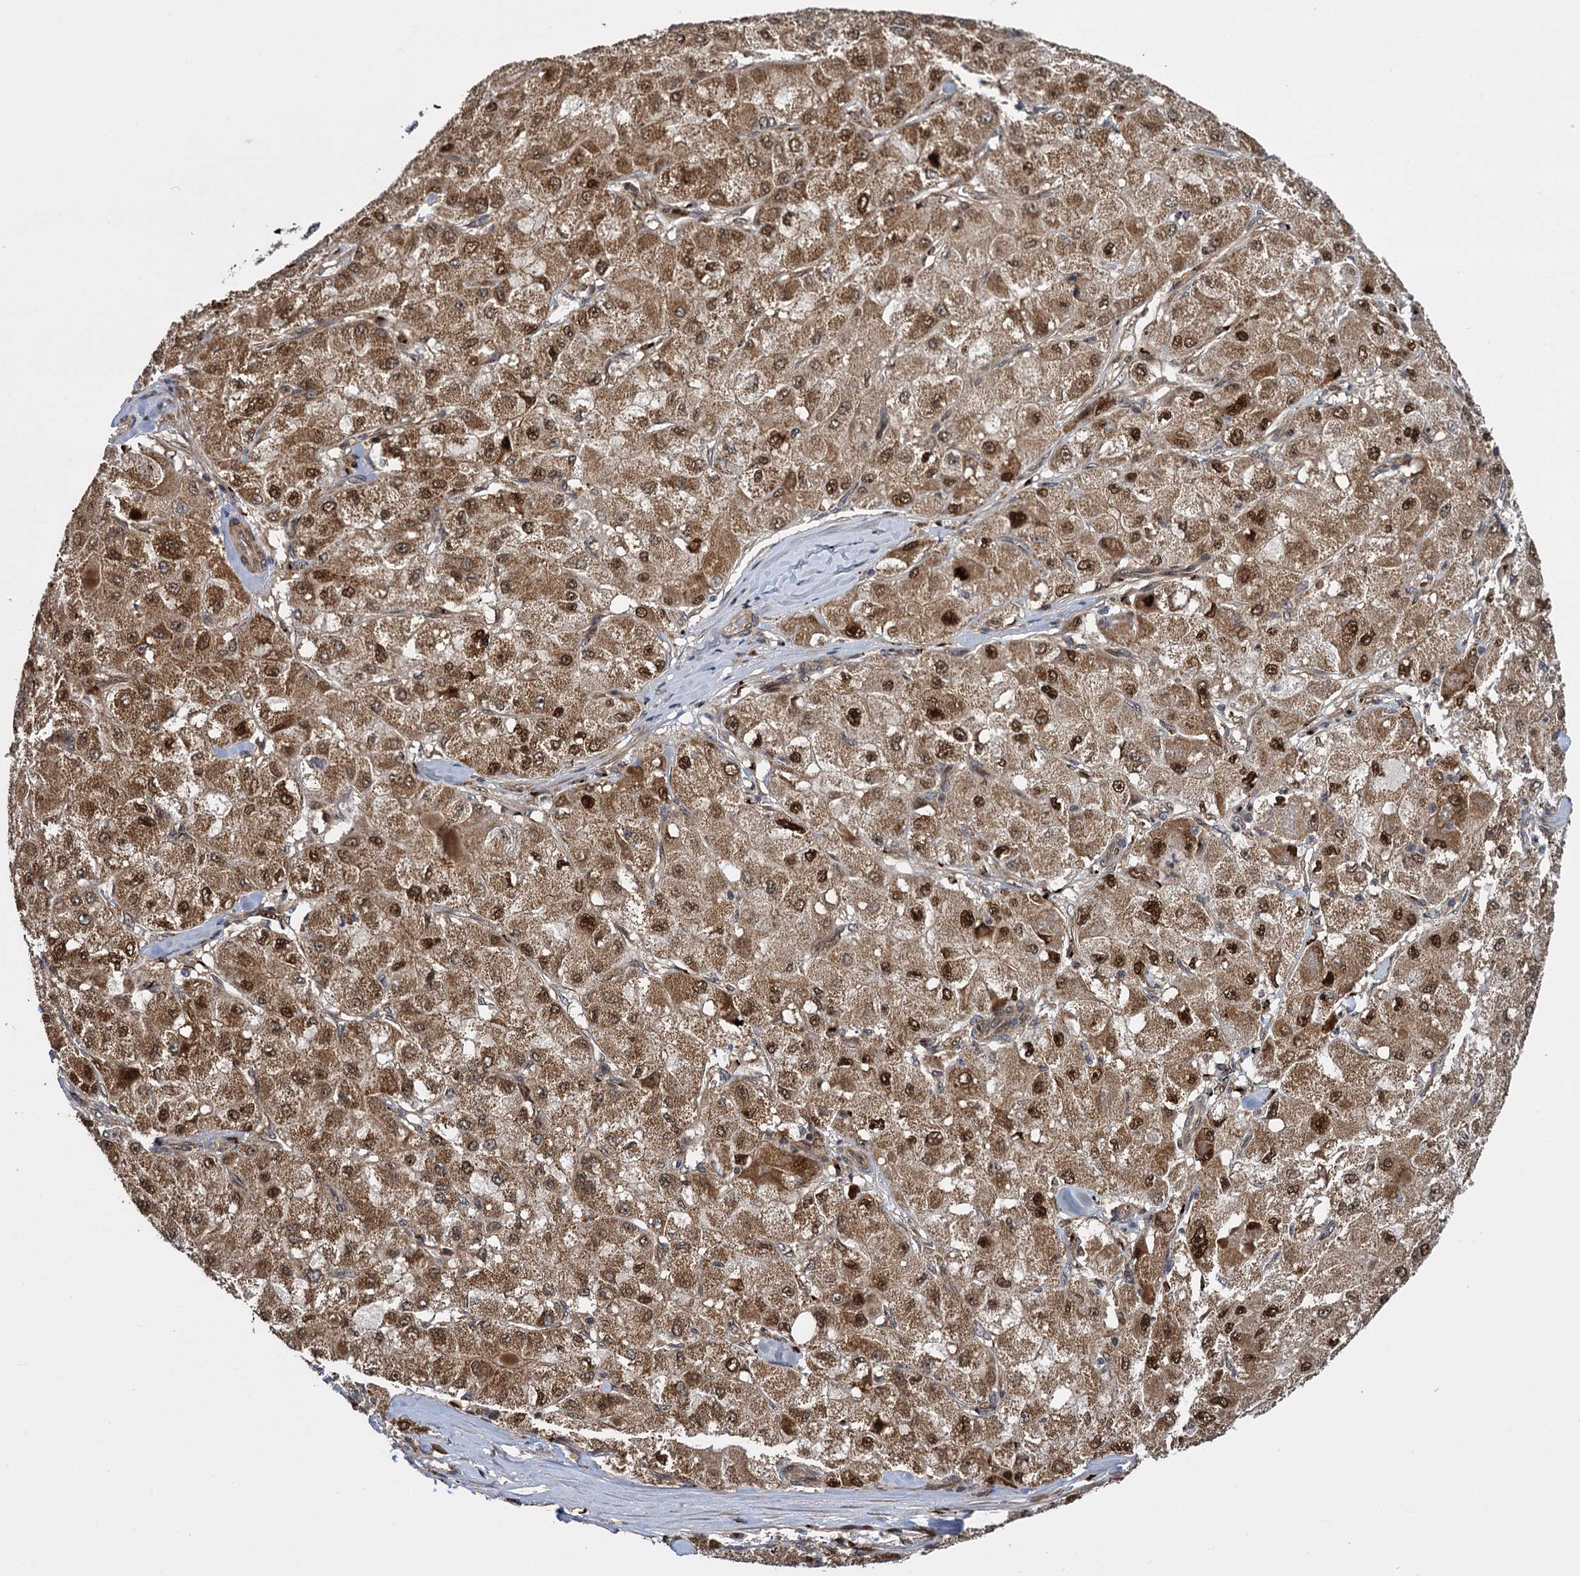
{"staining": {"intensity": "moderate", "quantity": ">75%", "location": "cytoplasmic/membranous,nuclear"}, "tissue": "liver cancer", "cell_type": "Tumor cells", "image_type": "cancer", "snomed": [{"axis": "morphology", "description": "Carcinoma, Hepatocellular, NOS"}, {"axis": "topography", "description": "Liver"}], "caption": "IHC photomicrograph of liver cancer stained for a protein (brown), which exhibits medium levels of moderate cytoplasmic/membranous and nuclear positivity in approximately >75% of tumor cells.", "gene": "GAL3ST4", "patient": {"sex": "male", "age": 80}}